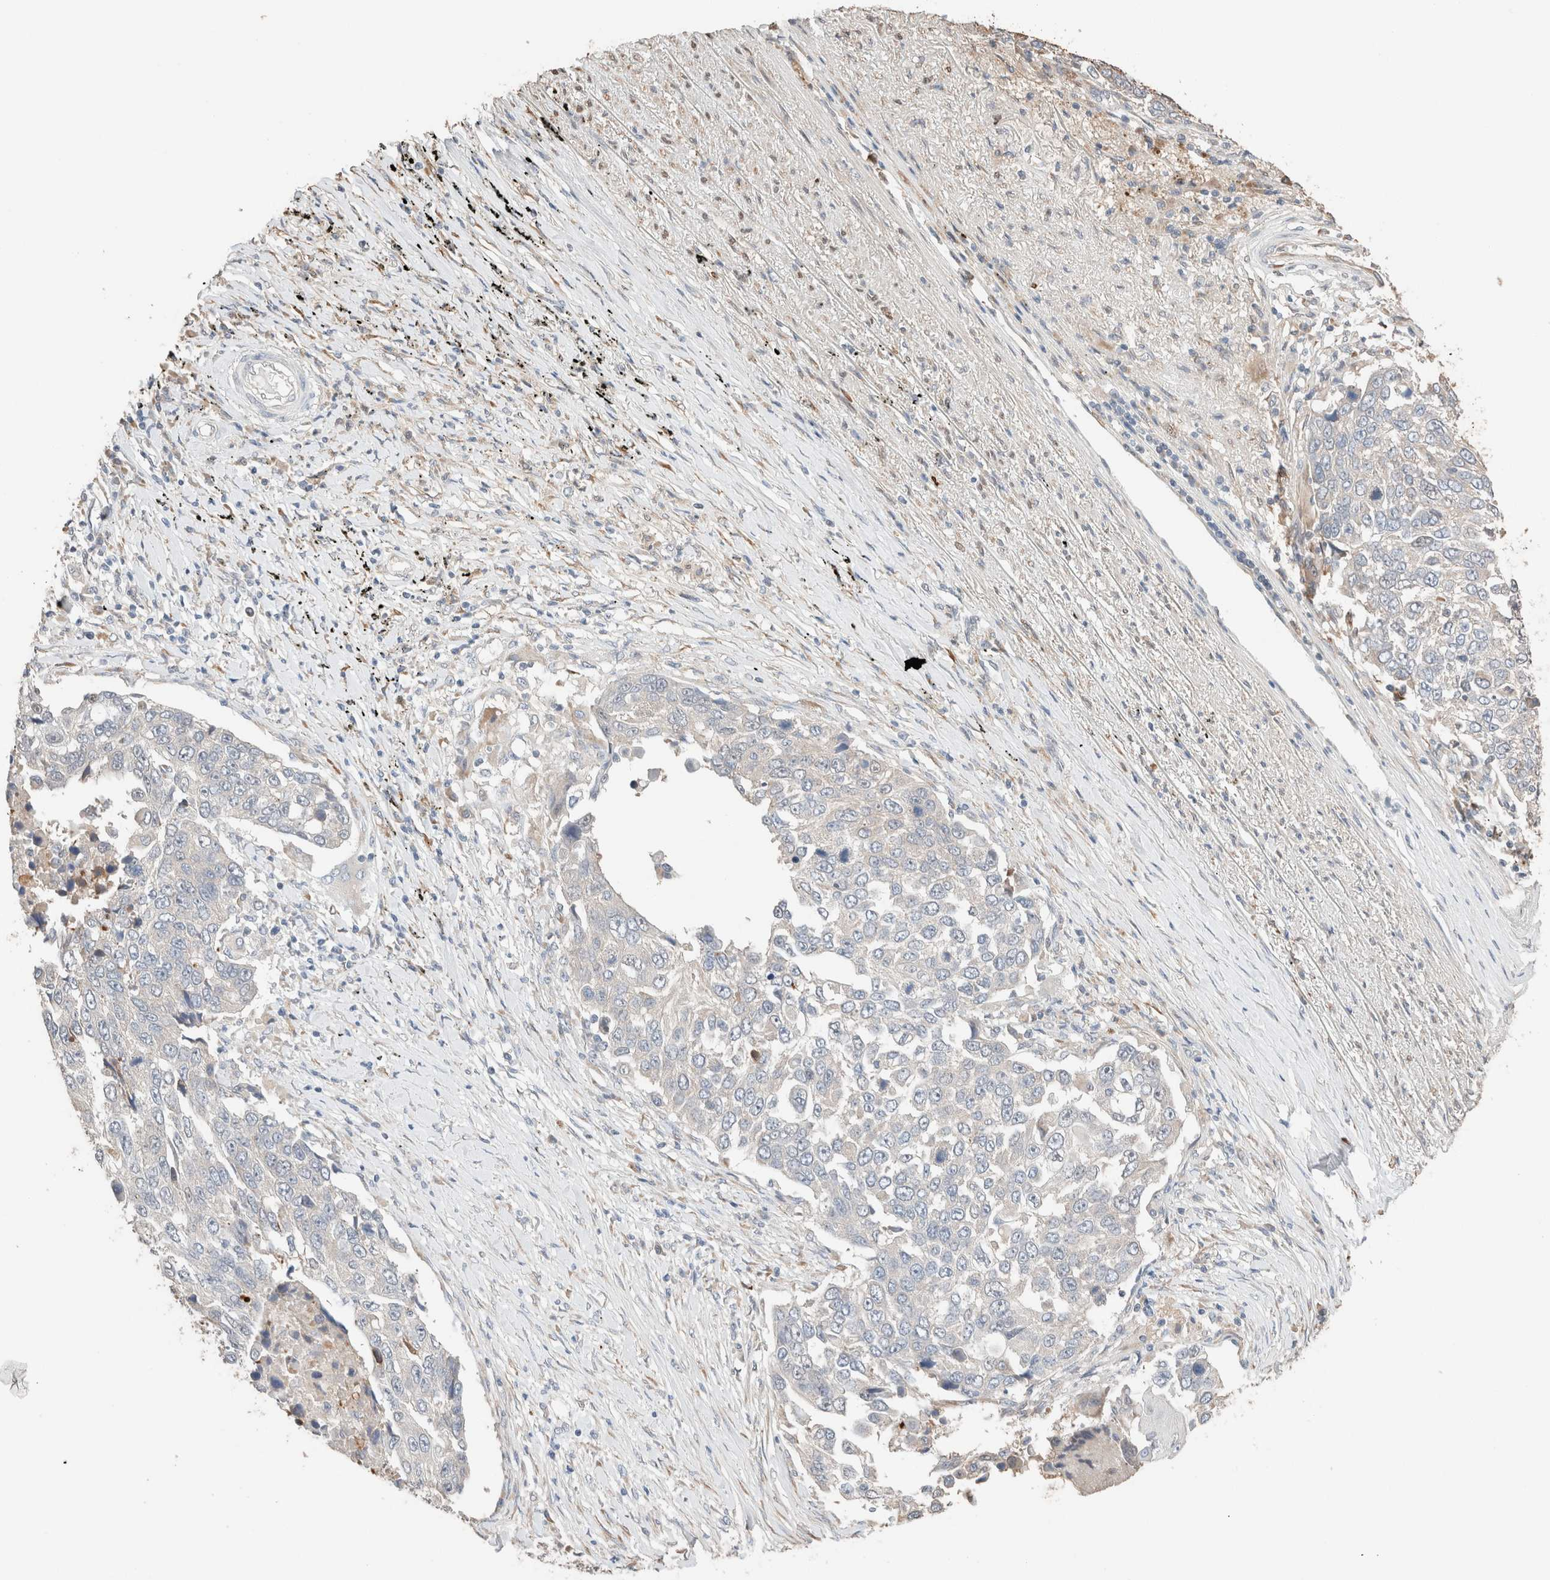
{"staining": {"intensity": "negative", "quantity": "none", "location": "none"}, "tissue": "lung cancer", "cell_type": "Tumor cells", "image_type": "cancer", "snomed": [{"axis": "morphology", "description": "Squamous cell carcinoma, NOS"}, {"axis": "topography", "description": "Lung"}], "caption": "Immunohistochemistry (IHC) micrograph of human squamous cell carcinoma (lung) stained for a protein (brown), which displays no positivity in tumor cells.", "gene": "TUBD1", "patient": {"sex": "male", "age": 66}}